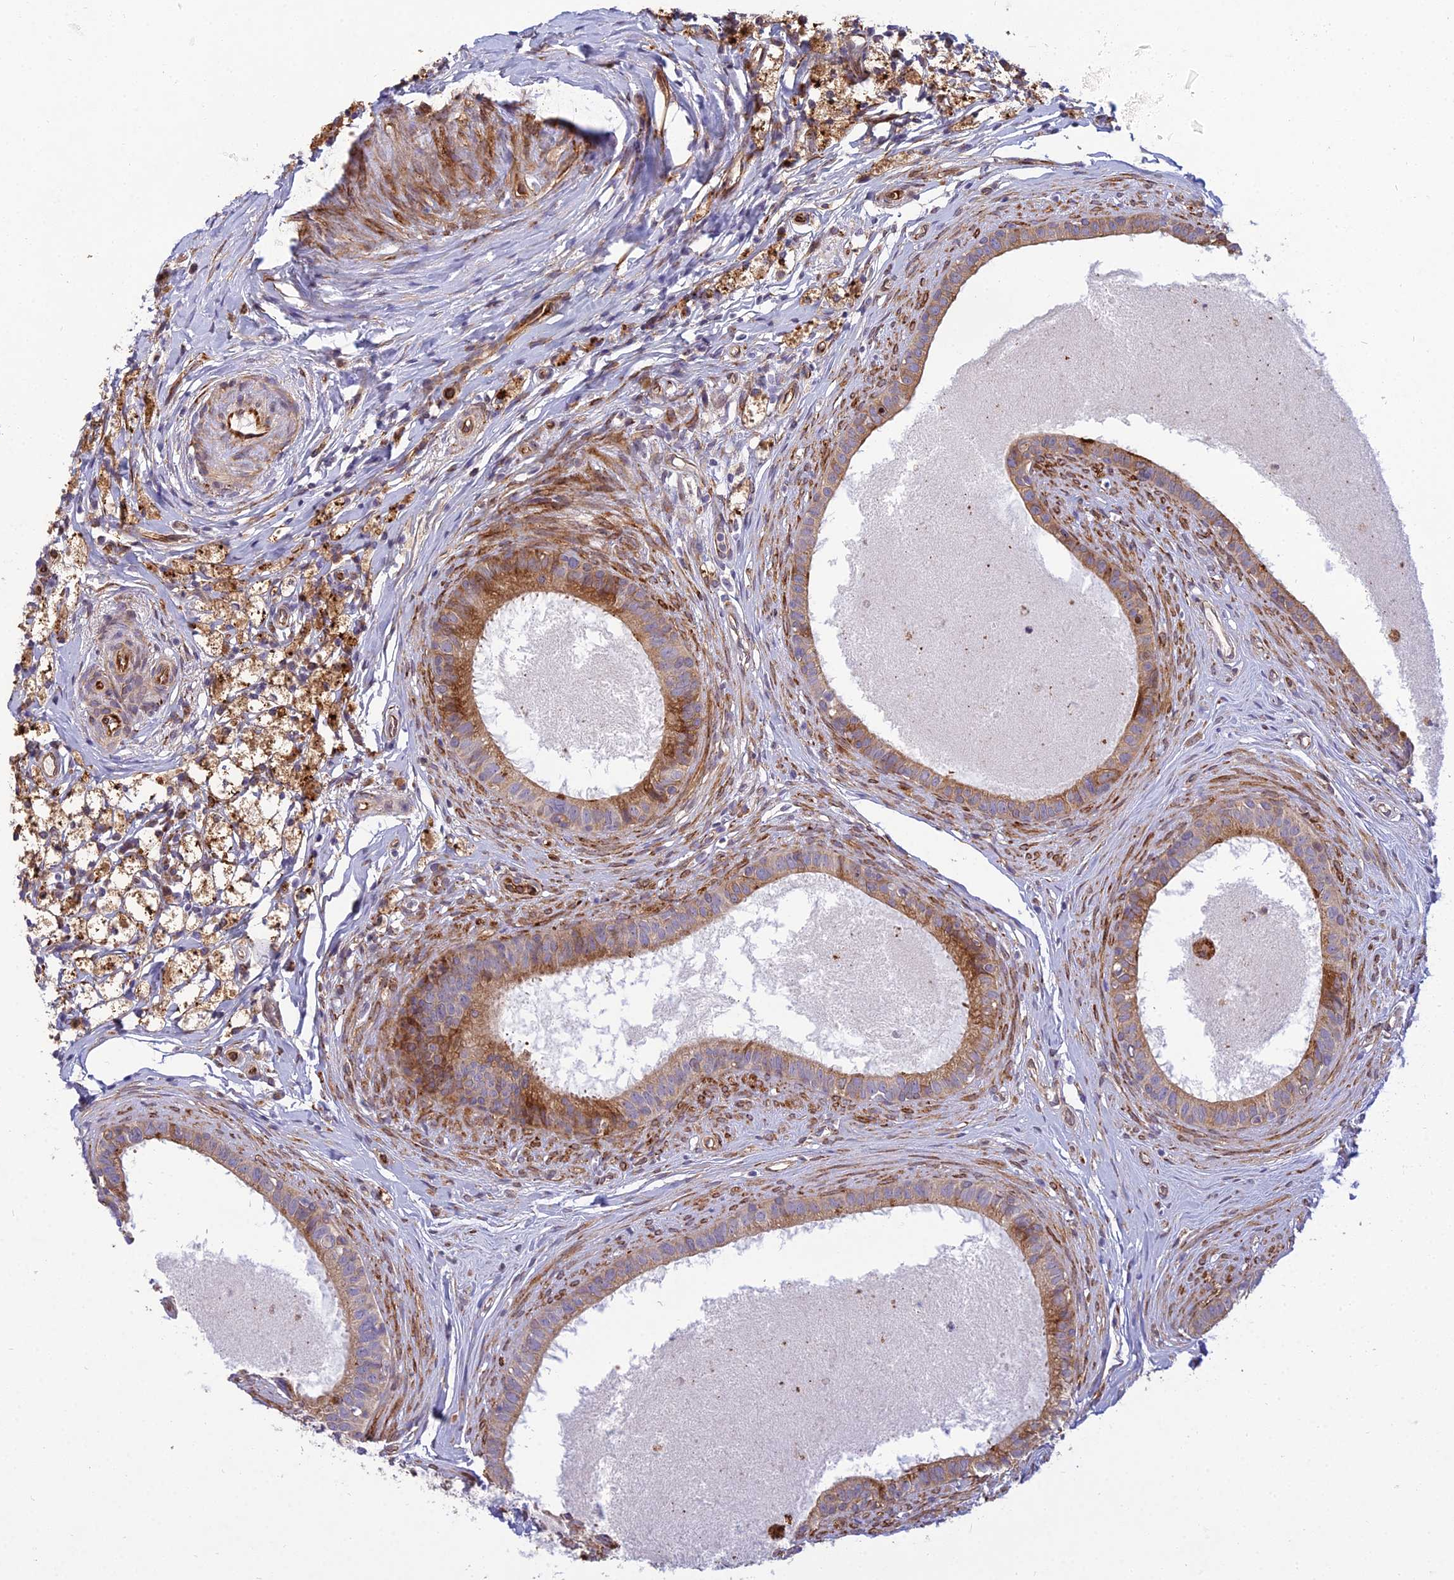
{"staining": {"intensity": "moderate", "quantity": ">75%", "location": "cytoplasmic/membranous"}, "tissue": "epididymis", "cell_type": "Glandular cells", "image_type": "normal", "snomed": [{"axis": "morphology", "description": "Normal tissue, NOS"}, {"axis": "topography", "description": "Epididymis"}], "caption": "The immunohistochemical stain labels moderate cytoplasmic/membranous expression in glandular cells of normal epididymis.", "gene": "NDUFAF7", "patient": {"sex": "male", "age": 80}}